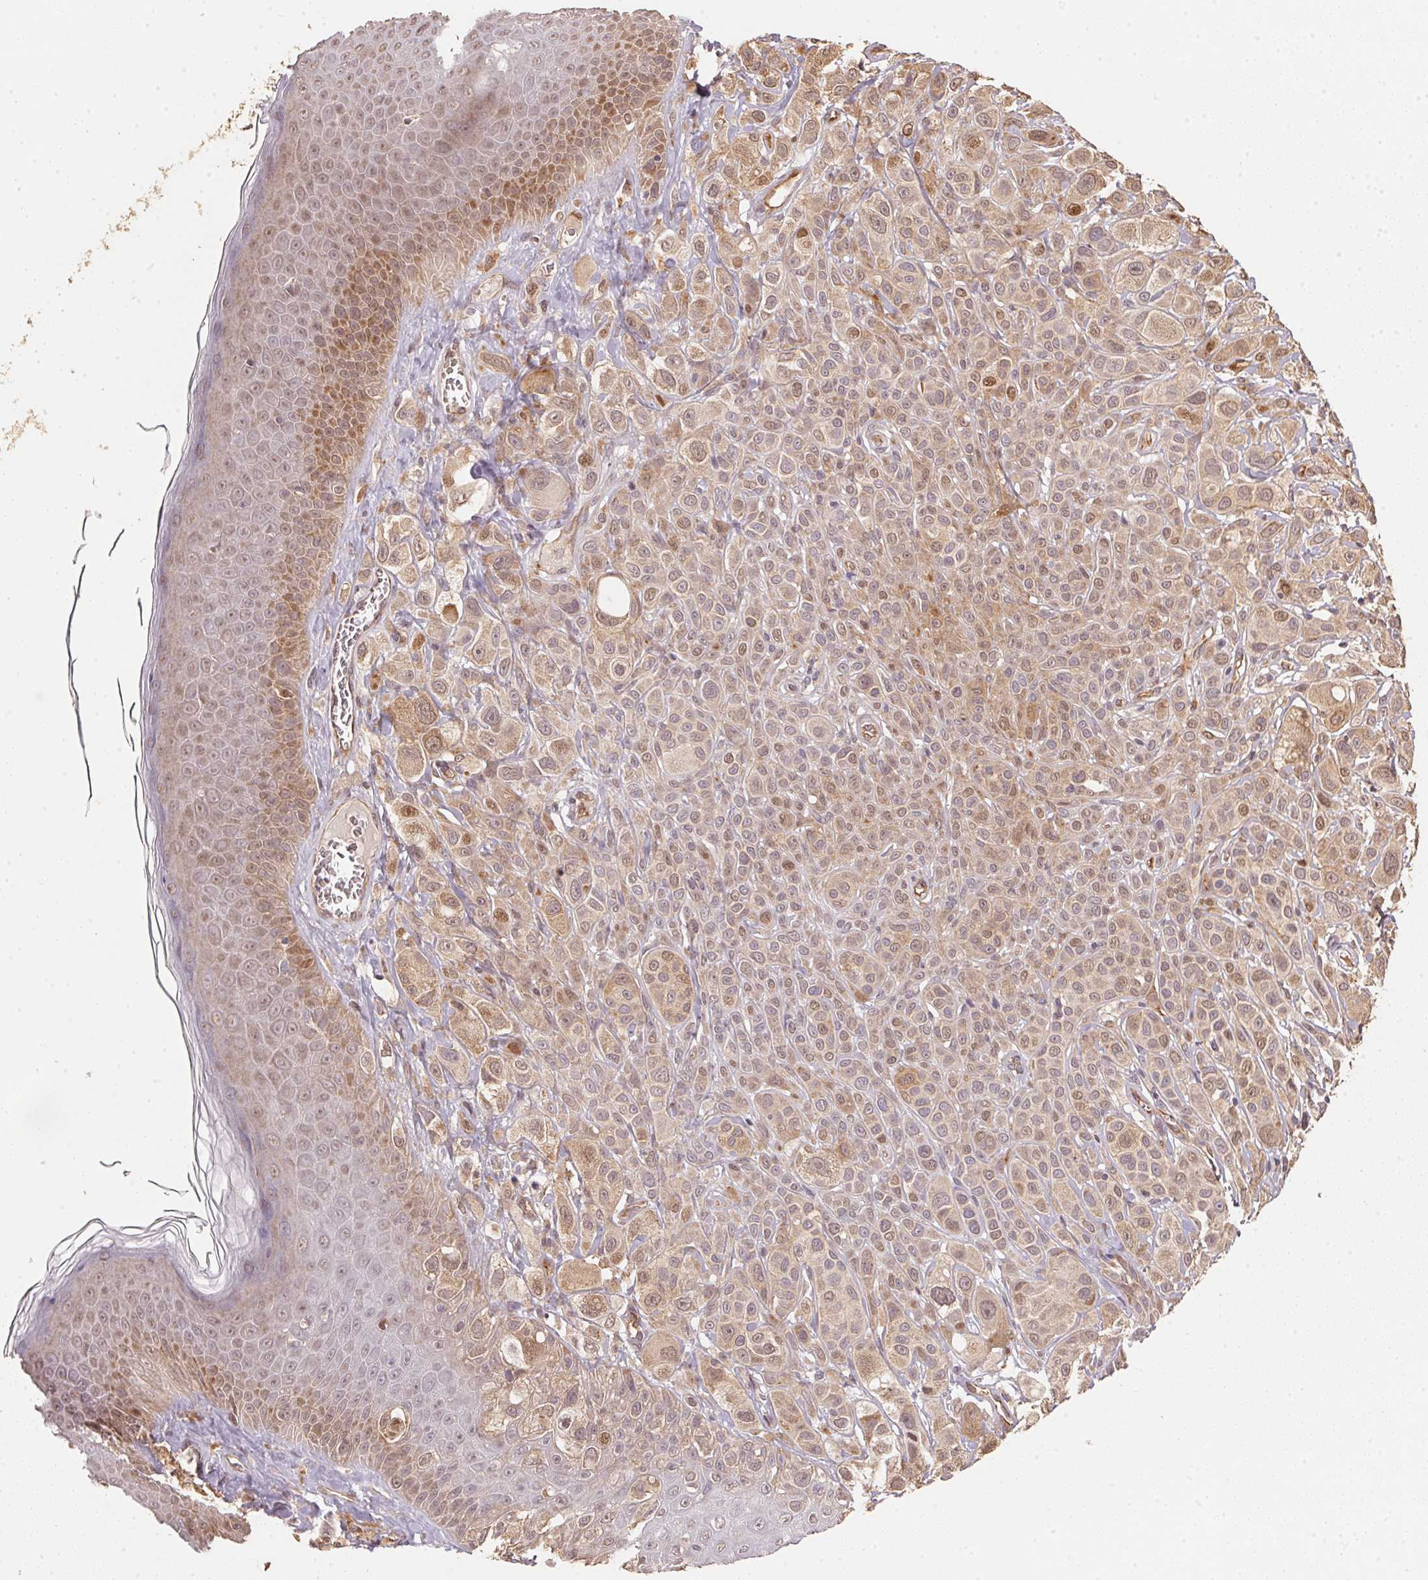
{"staining": {"intensity": "weak", "quantity": ">75%", "location": "cytoplasmic/membranous"}, "tissue": "melanoma", "cell_type": "Tumor cells", "image_type": "cancer", "snomed": [{"axis": "morphology", "description": "Malignant melanoma, NOS"}, {"axis": "topography", "description": "Skin"}], "caption": "Protein staining exhibits weak cytoplasmic/membranous positivity in about >75% of tumor cells in malignant melanoma.", "gene": "TMEM222", "patient": {"sex": "male", "age": 67}}